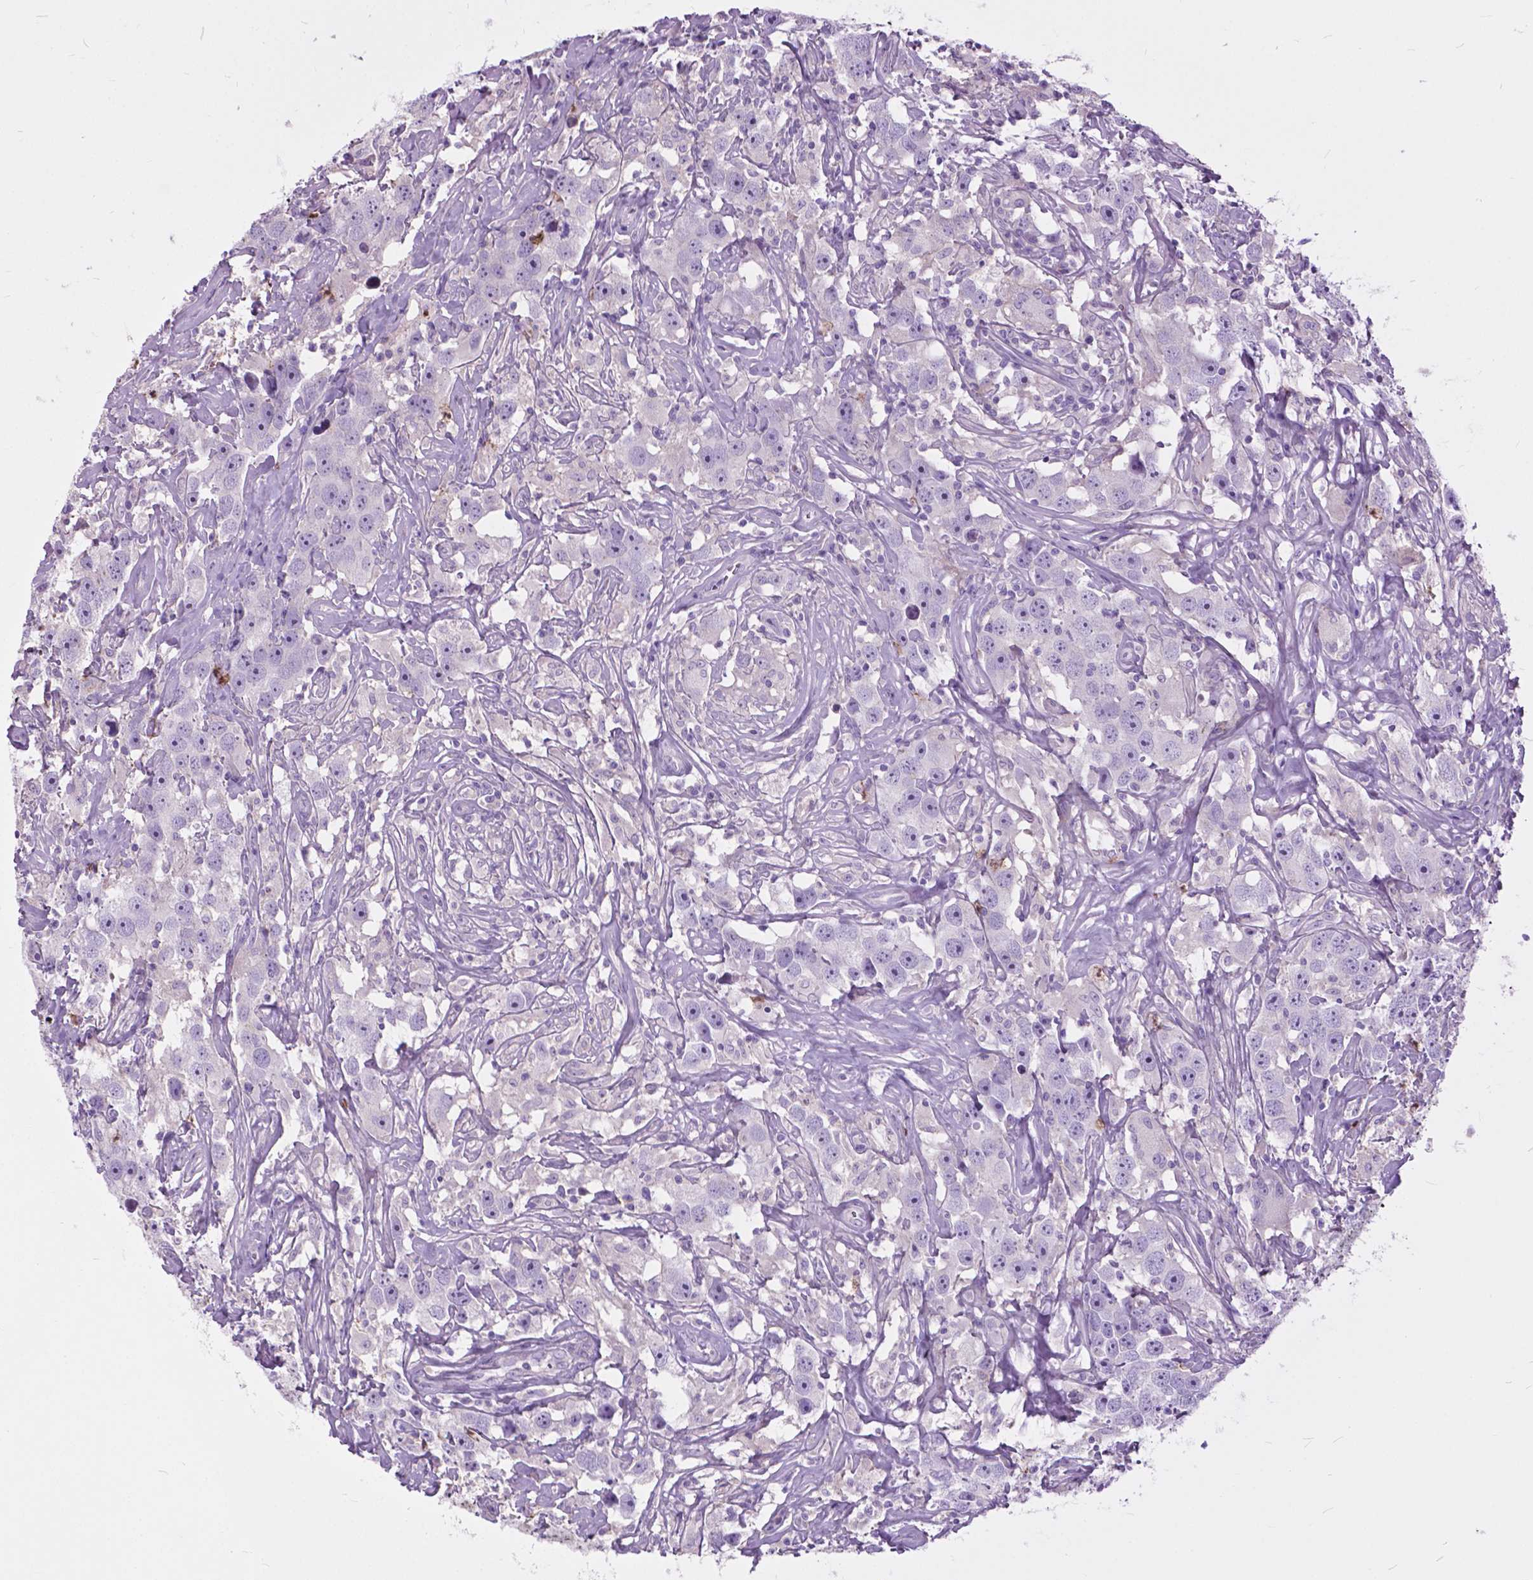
{"staining": {"intensity": "negative", "quantity": "none", "location": "none"}, "tissue": "testis cancer", "cell_type": "Tumor cells", "image_type": "cancer", "snomed": [{"axis": "morphology", "description": "Seminoma, NOS"}, {"axis": "topography", "description": "Testis"}], "caption": "Histopathology image shows no significant protein staining in tumor cells of testis cancer (seminoma).", "gene": "PRR35", "patient": {"sex": "male", "age": 49}}